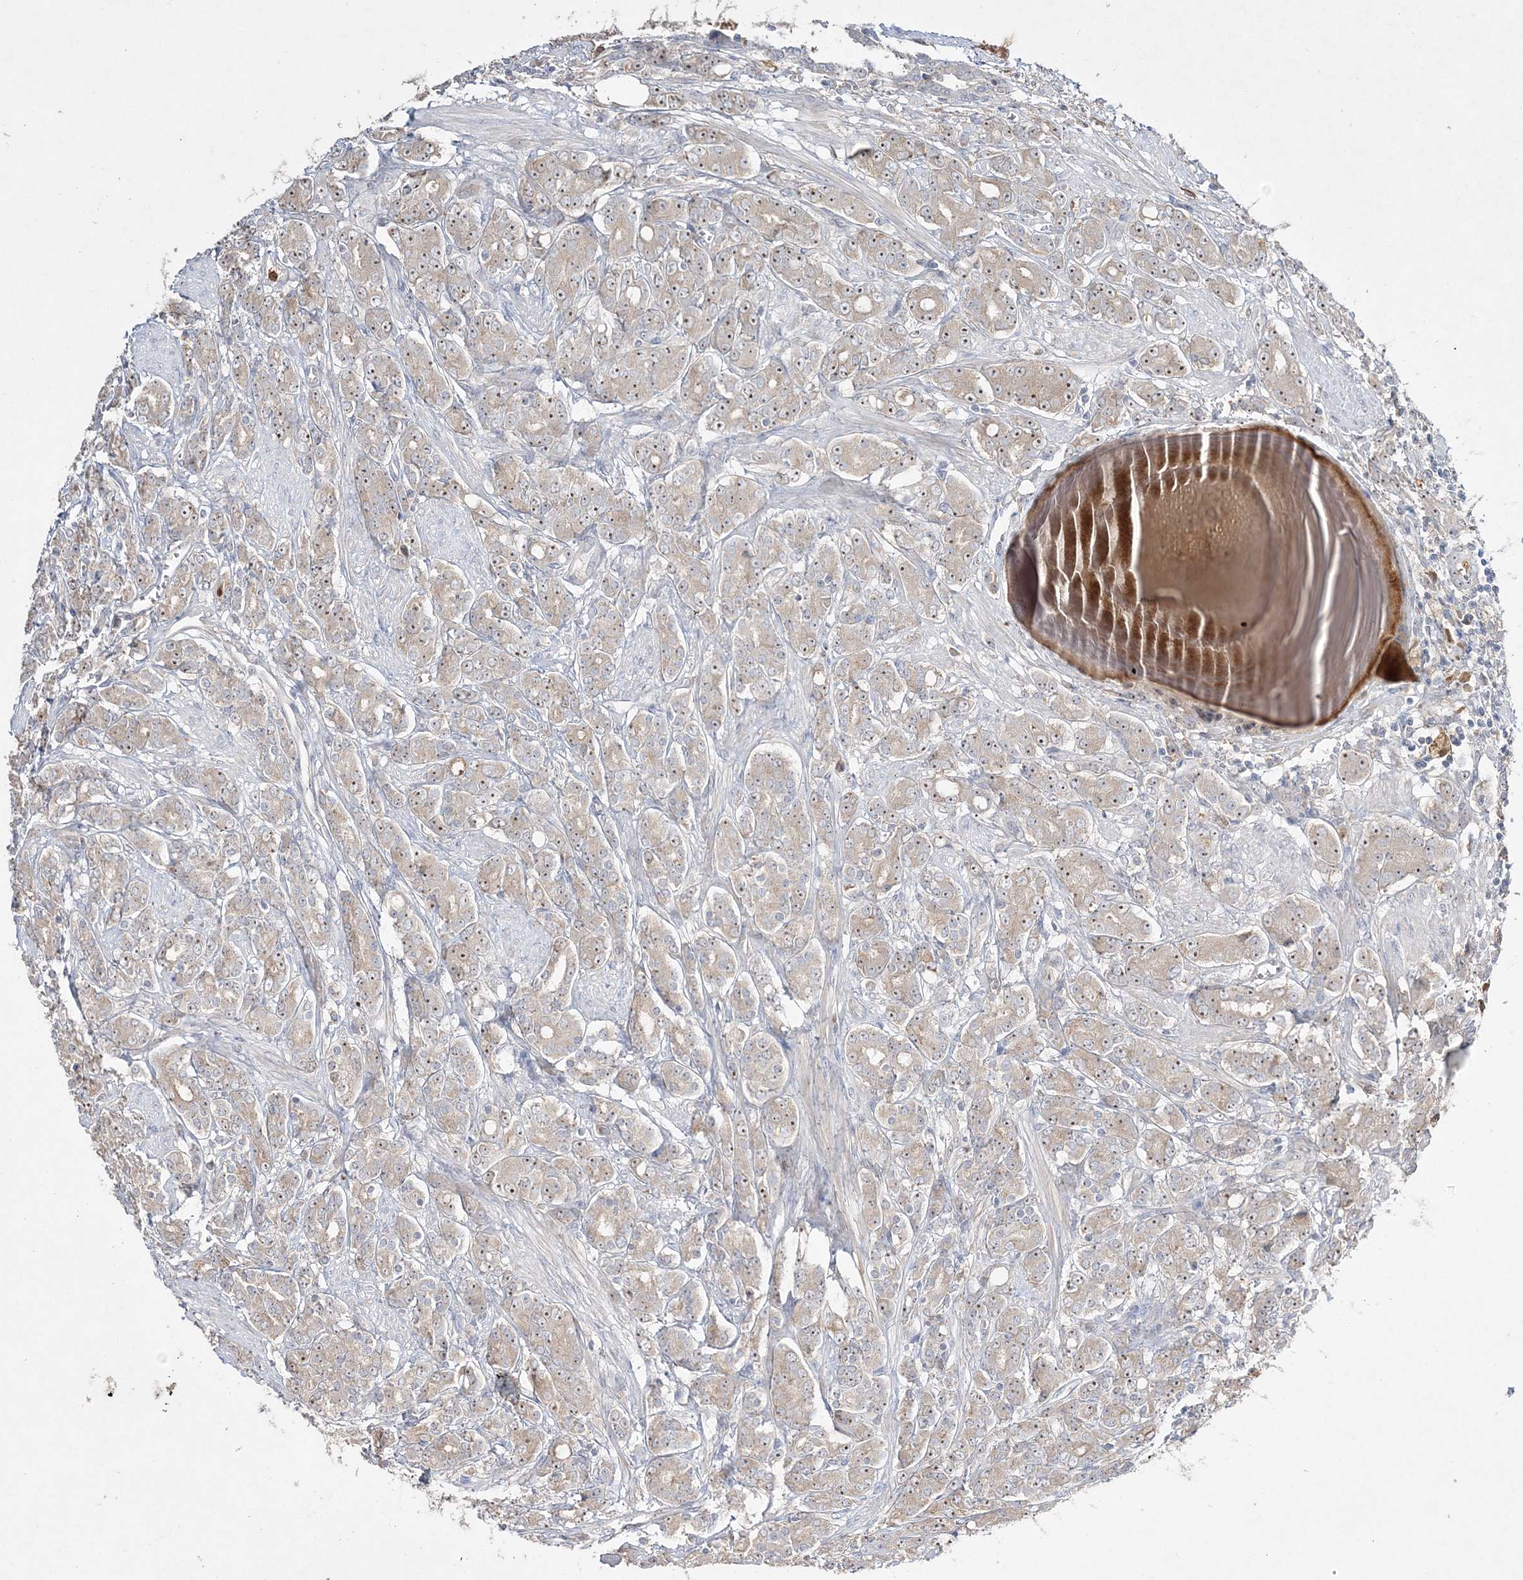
{"staining": {"intensity": "moderate", "quantity": "25%-75%", "location": "nuclear"}, "tissue": "prostate cancer", "cell_type": "Tumor cells", "image_type": "cancer", "snomed": [{"axis": "morphology", "description": "Adenocarcinoma, High grade"}, {"axis": "topography", "description": "Prostate"}], "caption": "Adenocarcinoma (high-grade) (prostate) tissue displays moderate nuclear expression in approximately 25%-75% of tumor cells", "gene": "NOP16", "patient": {"sex": "male", "age": 62}}